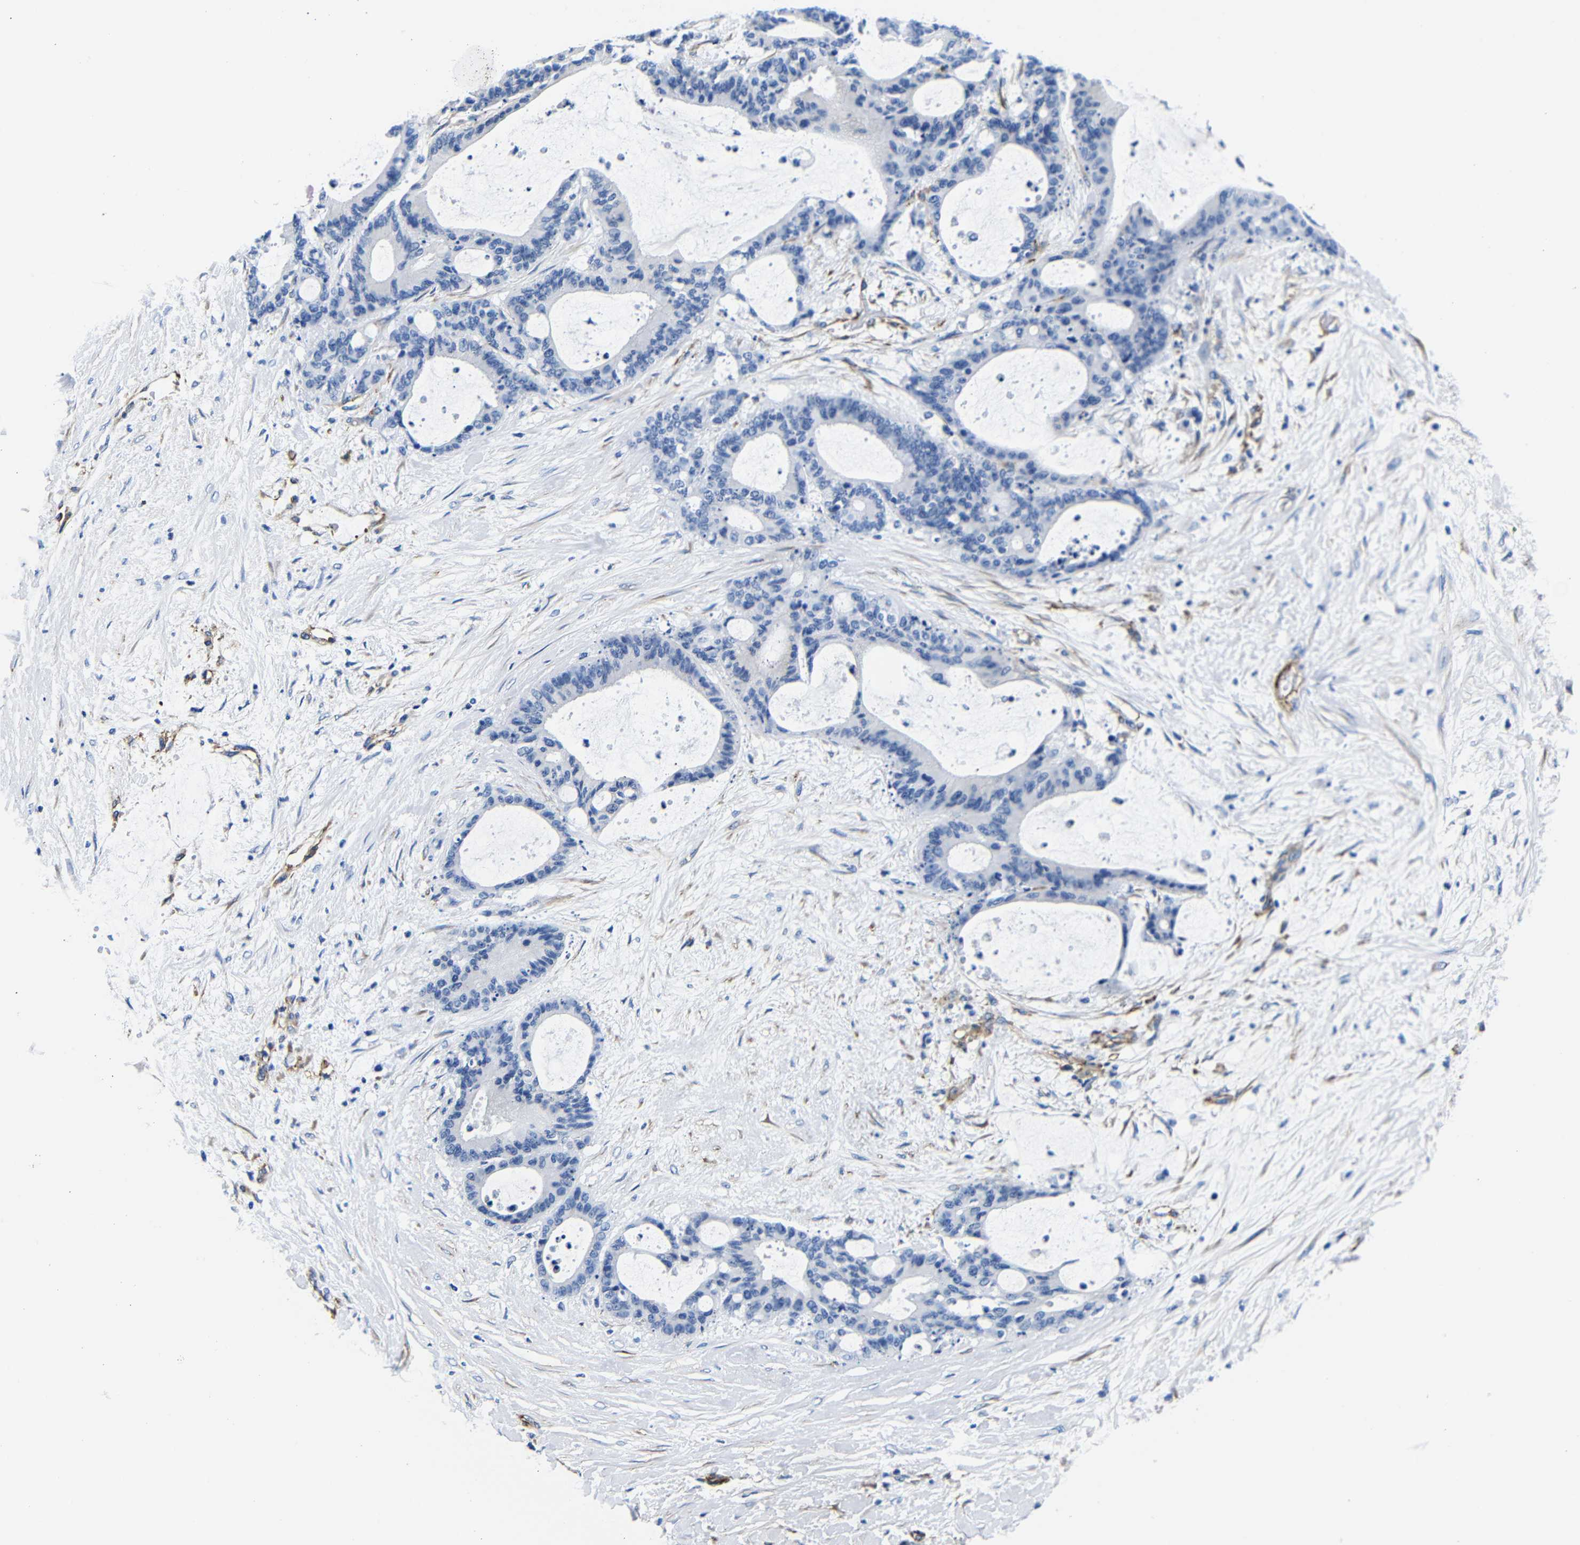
{"staining": {"intensity": "negative", "quantity": "none", "location": "none"}, "tissue": "liver cancer", "cell_type": "Tumor cells", "image_type": "cancer", "snomed": [{"axis": "morphology", "description": "Cholangiocarcinoma"}, {"axis": "topography", "description": "Liver"}], "caption": "Tumor cells show no significant protein positivity in liver cholangiocarcinoma.", "gene": "LRIG1", "patient": {"sex": "female", "age": 73}}